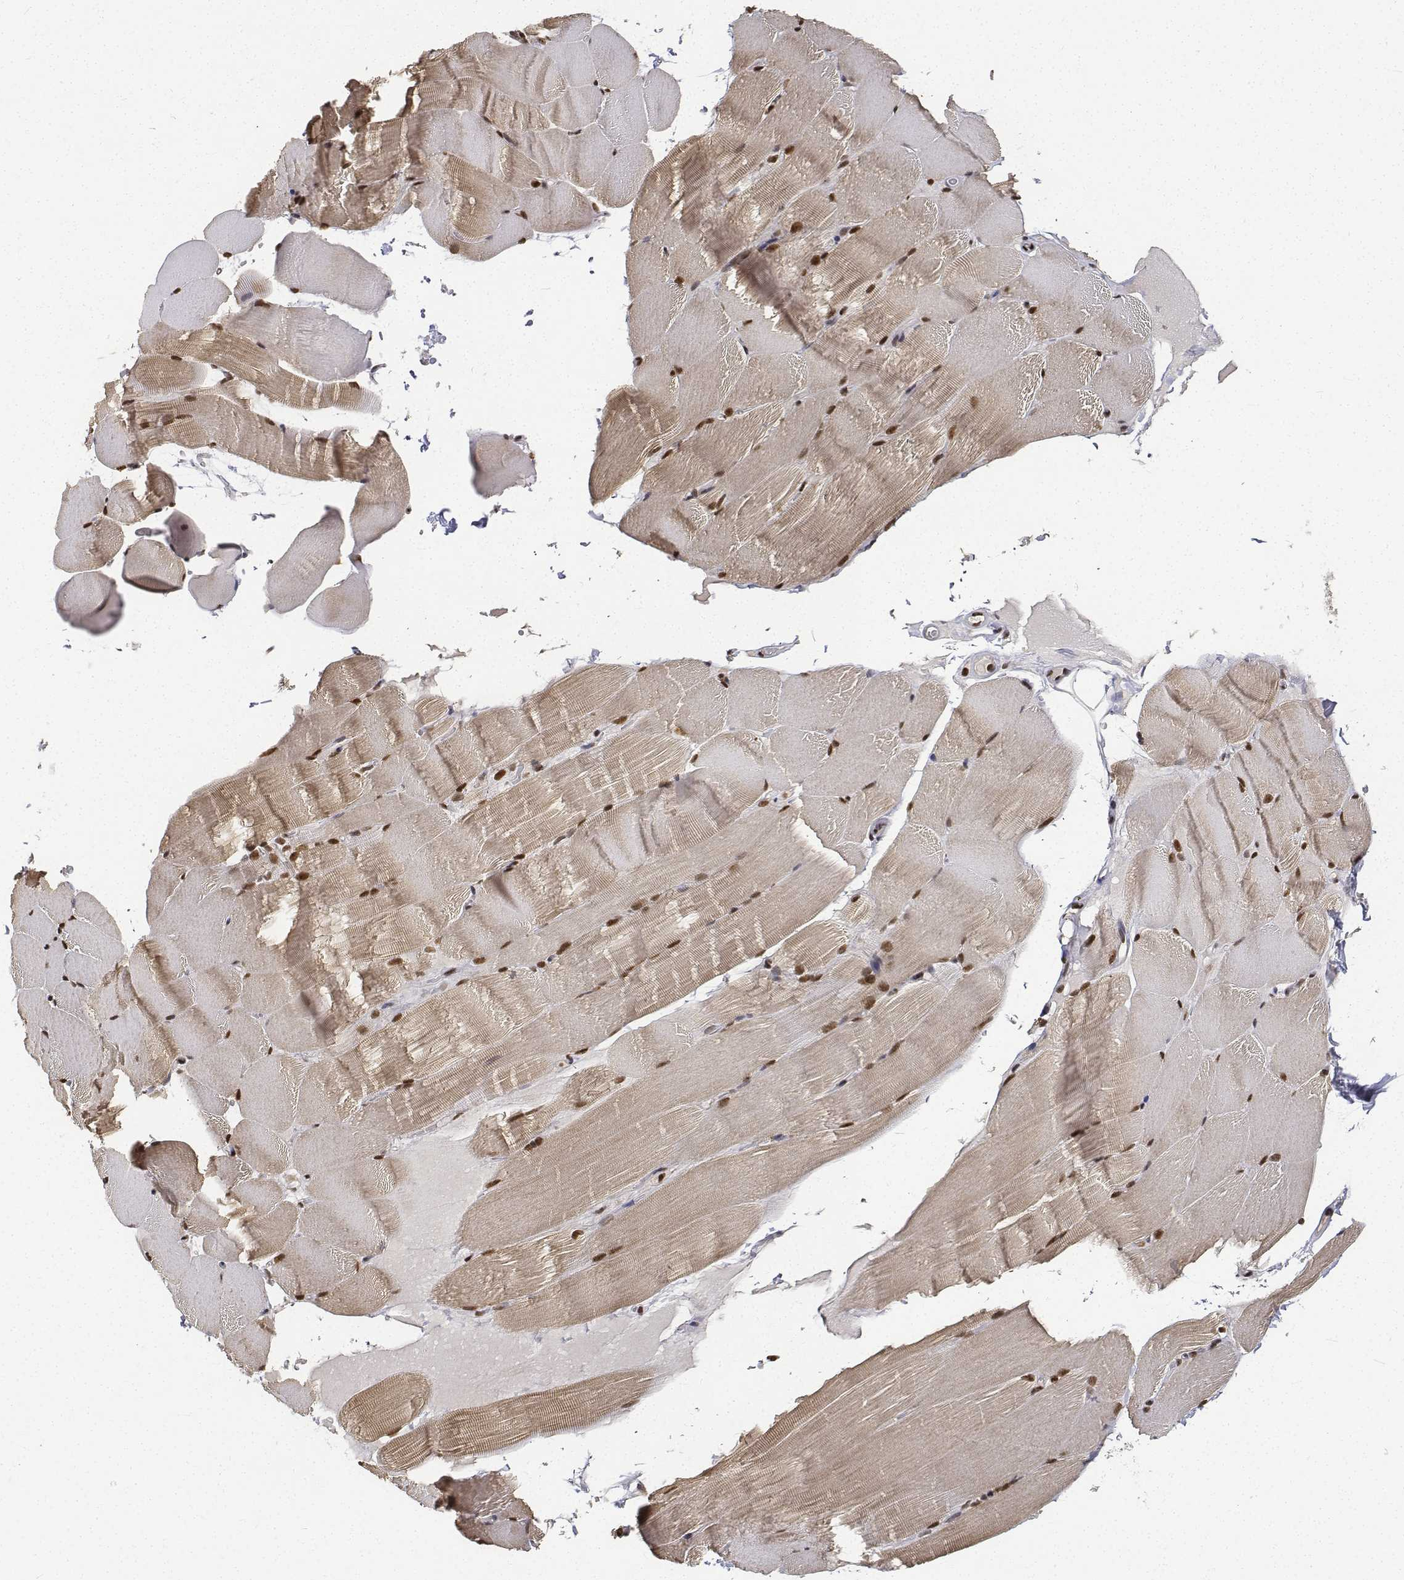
{"staining": {"intensity": "strong", "quantity": ">75%", "location": "nuclear"}, "tissue": "skeletal muscle", "cell_type": "Myocytes", "image_type": "normal", "snomed": [{"axis": "morphology", "description": "Normal tissue, NOS"}, {"axis": "topography", "description": "Skeletal muscle"}], "caption": "Skeletal muscle stained for a protein (brown) shows strong nuclear positive staining in approximately >75% of myocytes.", "gene": "ATRX", "patient": {"sex": "female", "age": 37}}